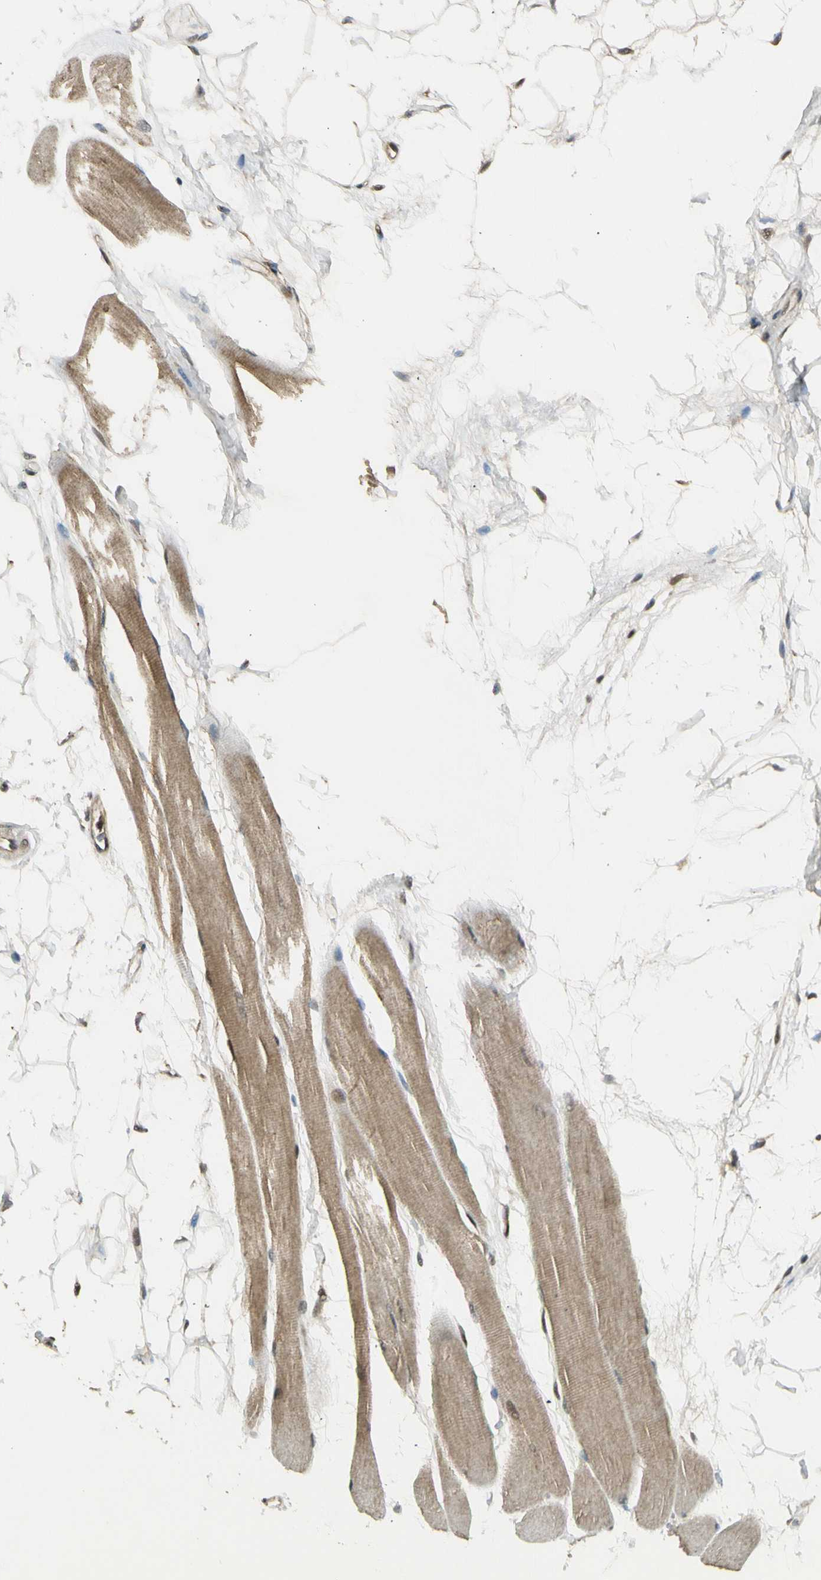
{"staining": {"intensity": "moderate", "quantity": ">75%", "location": "cytoplasmic/membranous,nuclear"}, "tissue": "skeletal muscle", "cell_type": "Myocytes", "image_type": "normal", "snomed": [{"axis": "morphology", "description": "Normal tissue, NOS"}, {"axis": "topography", "description": "Skeletal muscle"}, {"axis": "topography", "description": "Oral tissue"}, {"axis": "topography", "description": "Peripheral nerve tissue"}], "caption": "Unremarkable skeletal muscle displays moderate cytoplasmic/membranous,nuclear staining in approximately >75% of myocytes.", "gene": "ZNF135", "patient": {"sex": "female", "age": 84}}